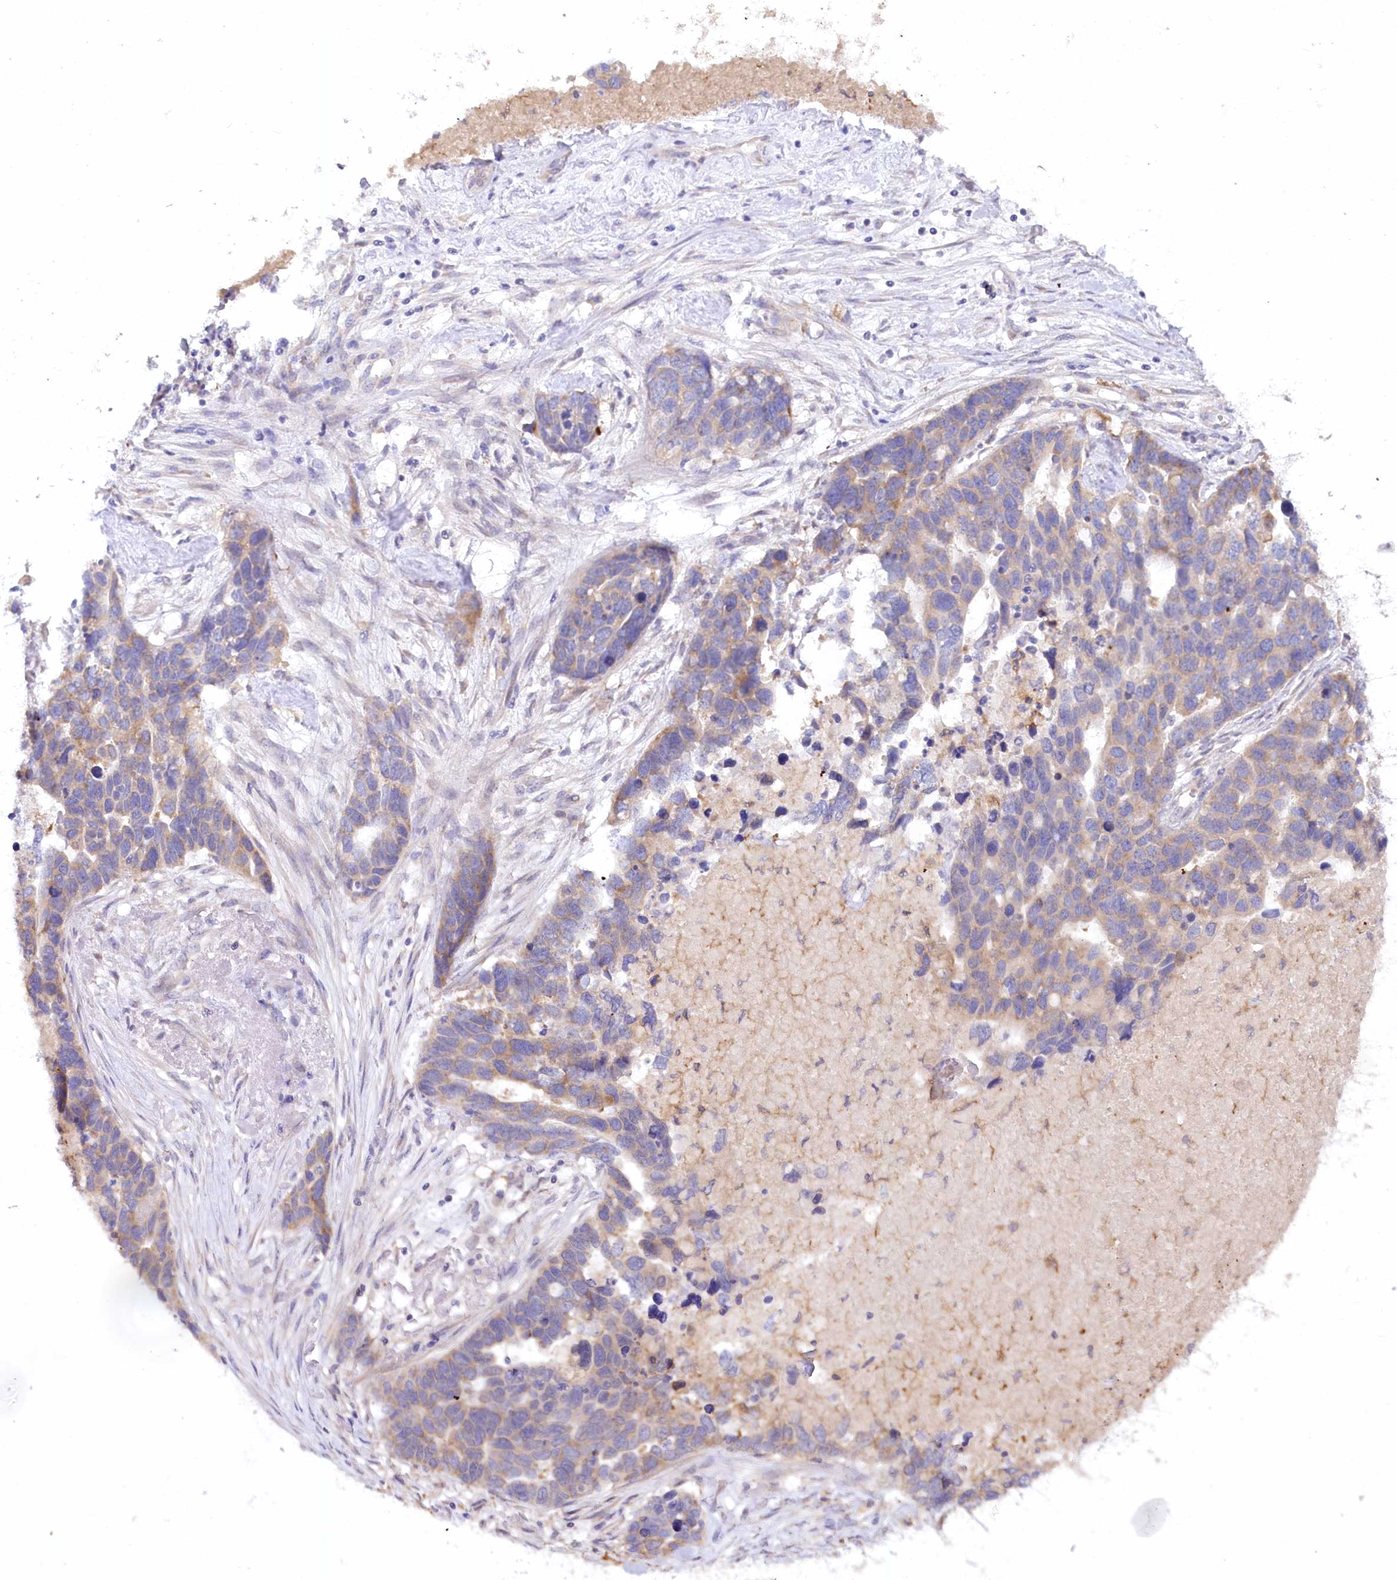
{"staining": {"intensity": "moderate", "quantity": "25%-75%", "location": "cytoplasmic/membranous"}, "tissue": "ovarian cancer", "cell_type": "Tumor cells", "image_type": "cancer", "snomed": [{"axis": "morphology", "description": "Cystadenocarcinoma, serous, NOS"}, {"axis": "topography", "description": "Ovary"}], "caption": "Ovarian cancer stained with a protein marker shows moderate staining in tumor cells.", "gene": "MYOZ1", "patient": {"sex": "female", "age": 54}}